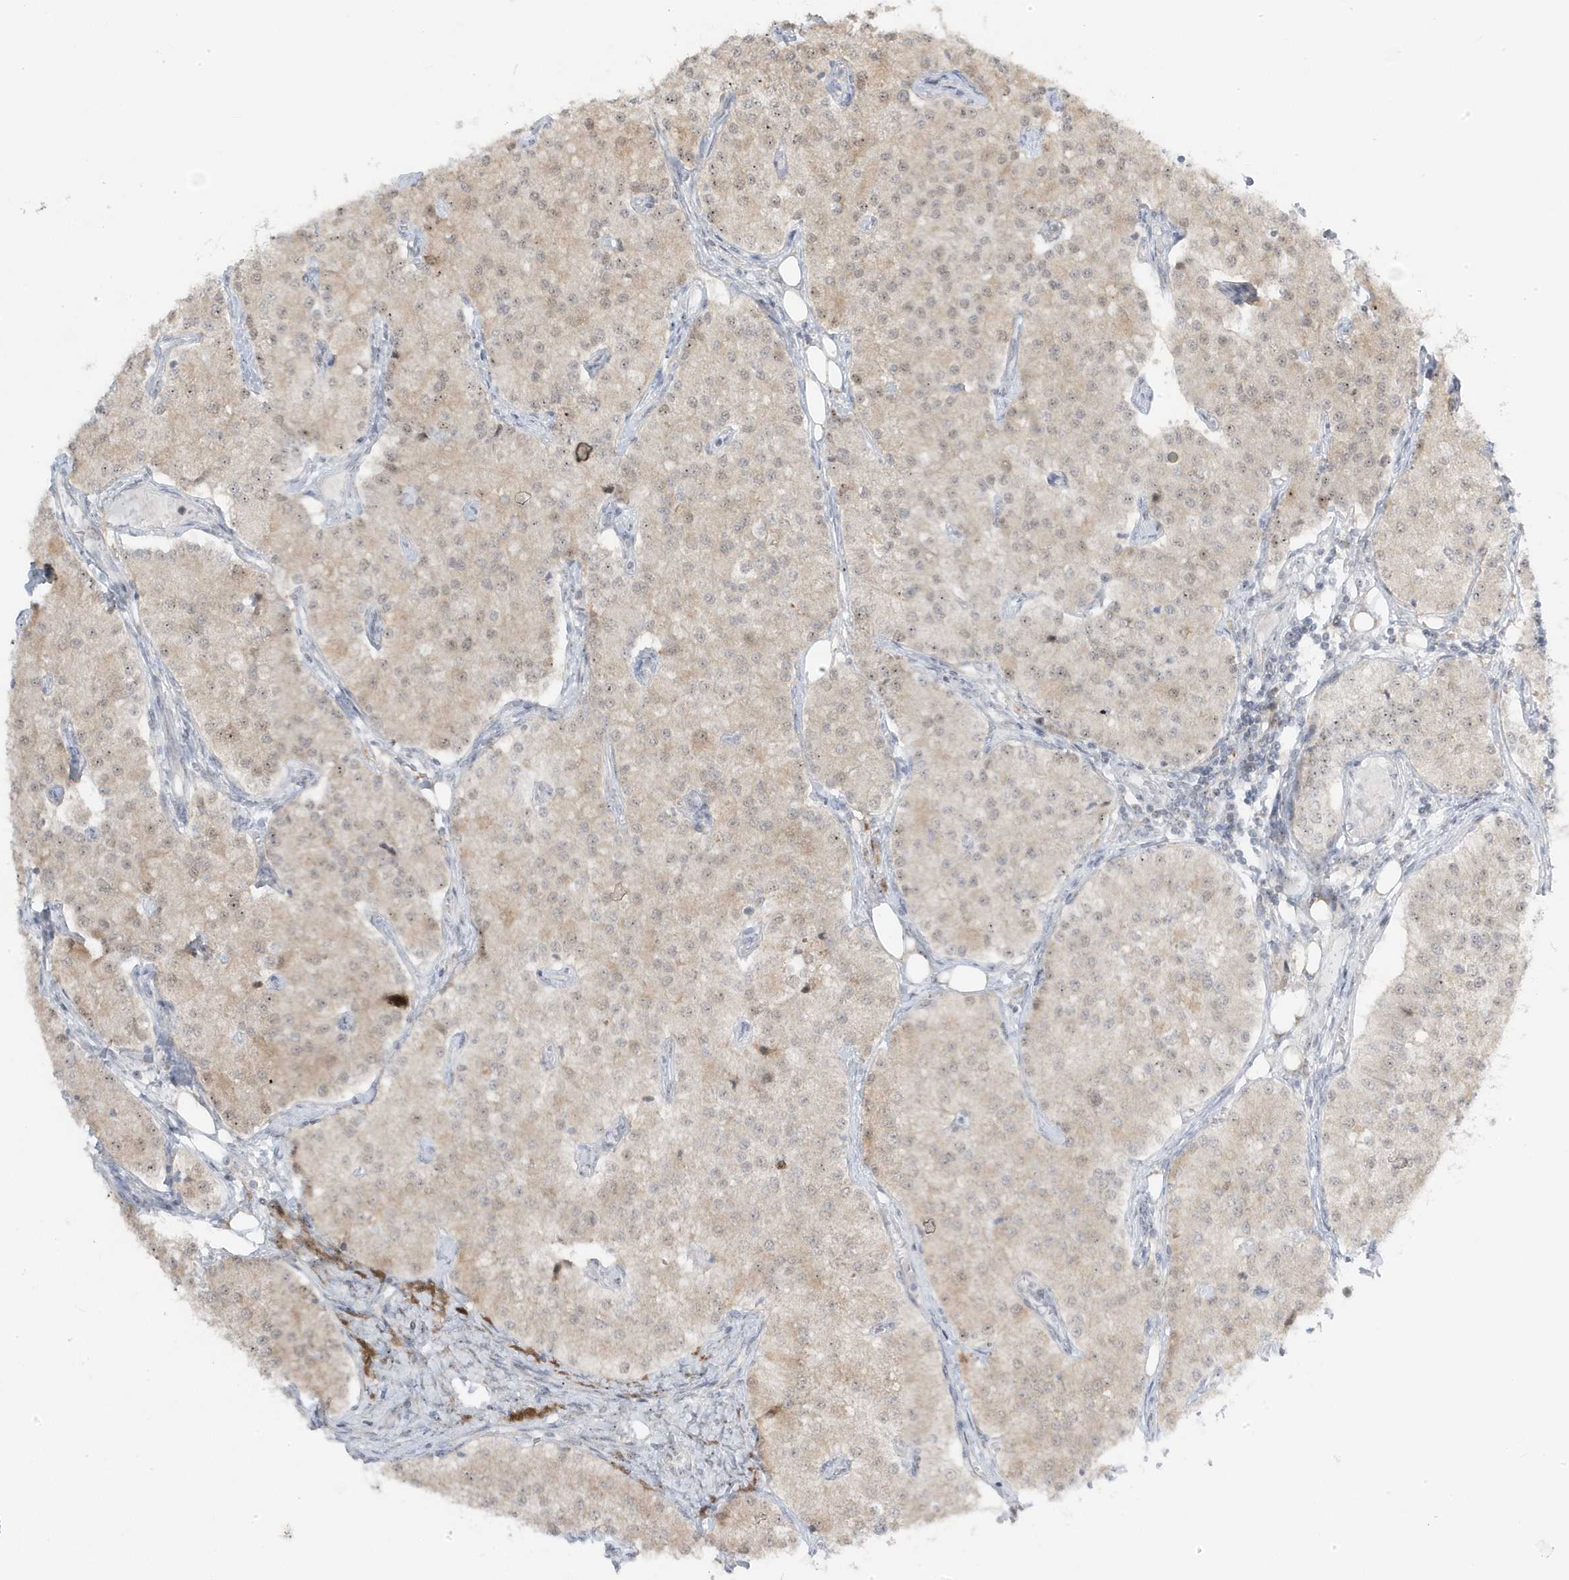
{"staining": {"intensity": "weak", "quantity": ">75%", "location": "cytoplasmic/membranous,nuclear"}, "tissue": "carcinoid", "cell_type": "Tumor cells", "image_type": "cancer", "snomed": [{"axis": "morphology", "description": "Carcinoid, malignant, NOS"}, {"axis": "topography", "description": "Colon"}], "caption": "Immunohistochemistry (IHC) of human carcinoid shows low levels of weak cytoplasmic/membranous and nuclear positivity in about >75% of tumor cells.", "gene": "TSEN15", "patient": {"sex": "female", "age": 52}}